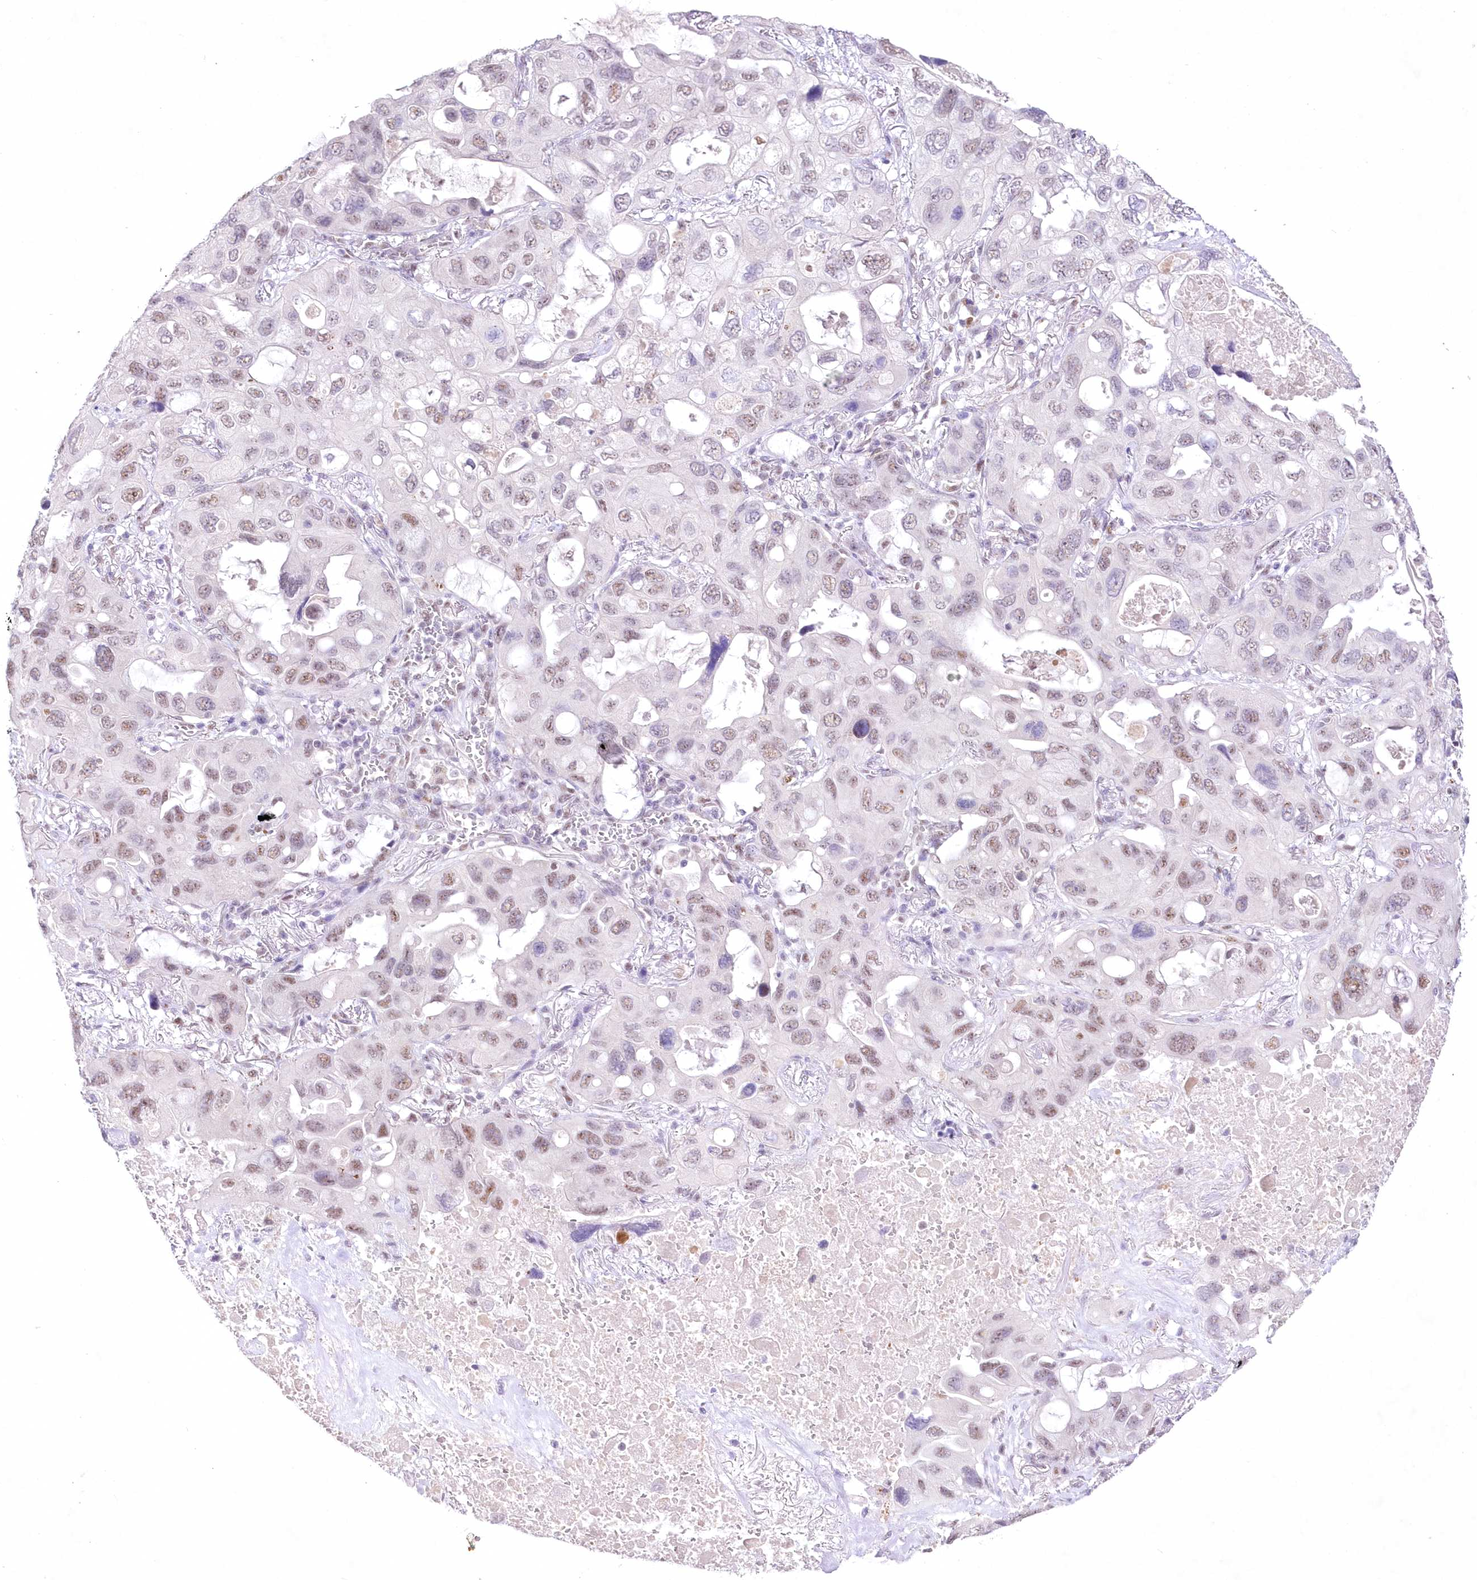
{"staining": {"intensity": "weak", "quantity": "25%-75%", "location": "nuclear"}, "tissue": "lung cancer", "cell_type": "Tumor cells", "image_type": "cancer", "snomed": [{"axis": "morphology", "description": "Squamous cell carcinoma, NOS"}, {"axis": "topography", "description": "Lung"}], "caption": "This is an image of immunohistochemistry (IHC) staining of lung squamous cell carcinoma, which shows weak expression in the nuclear of tumor cells.", "gene": "RBM27", "patient": {"sex": "female", "age": 73}}